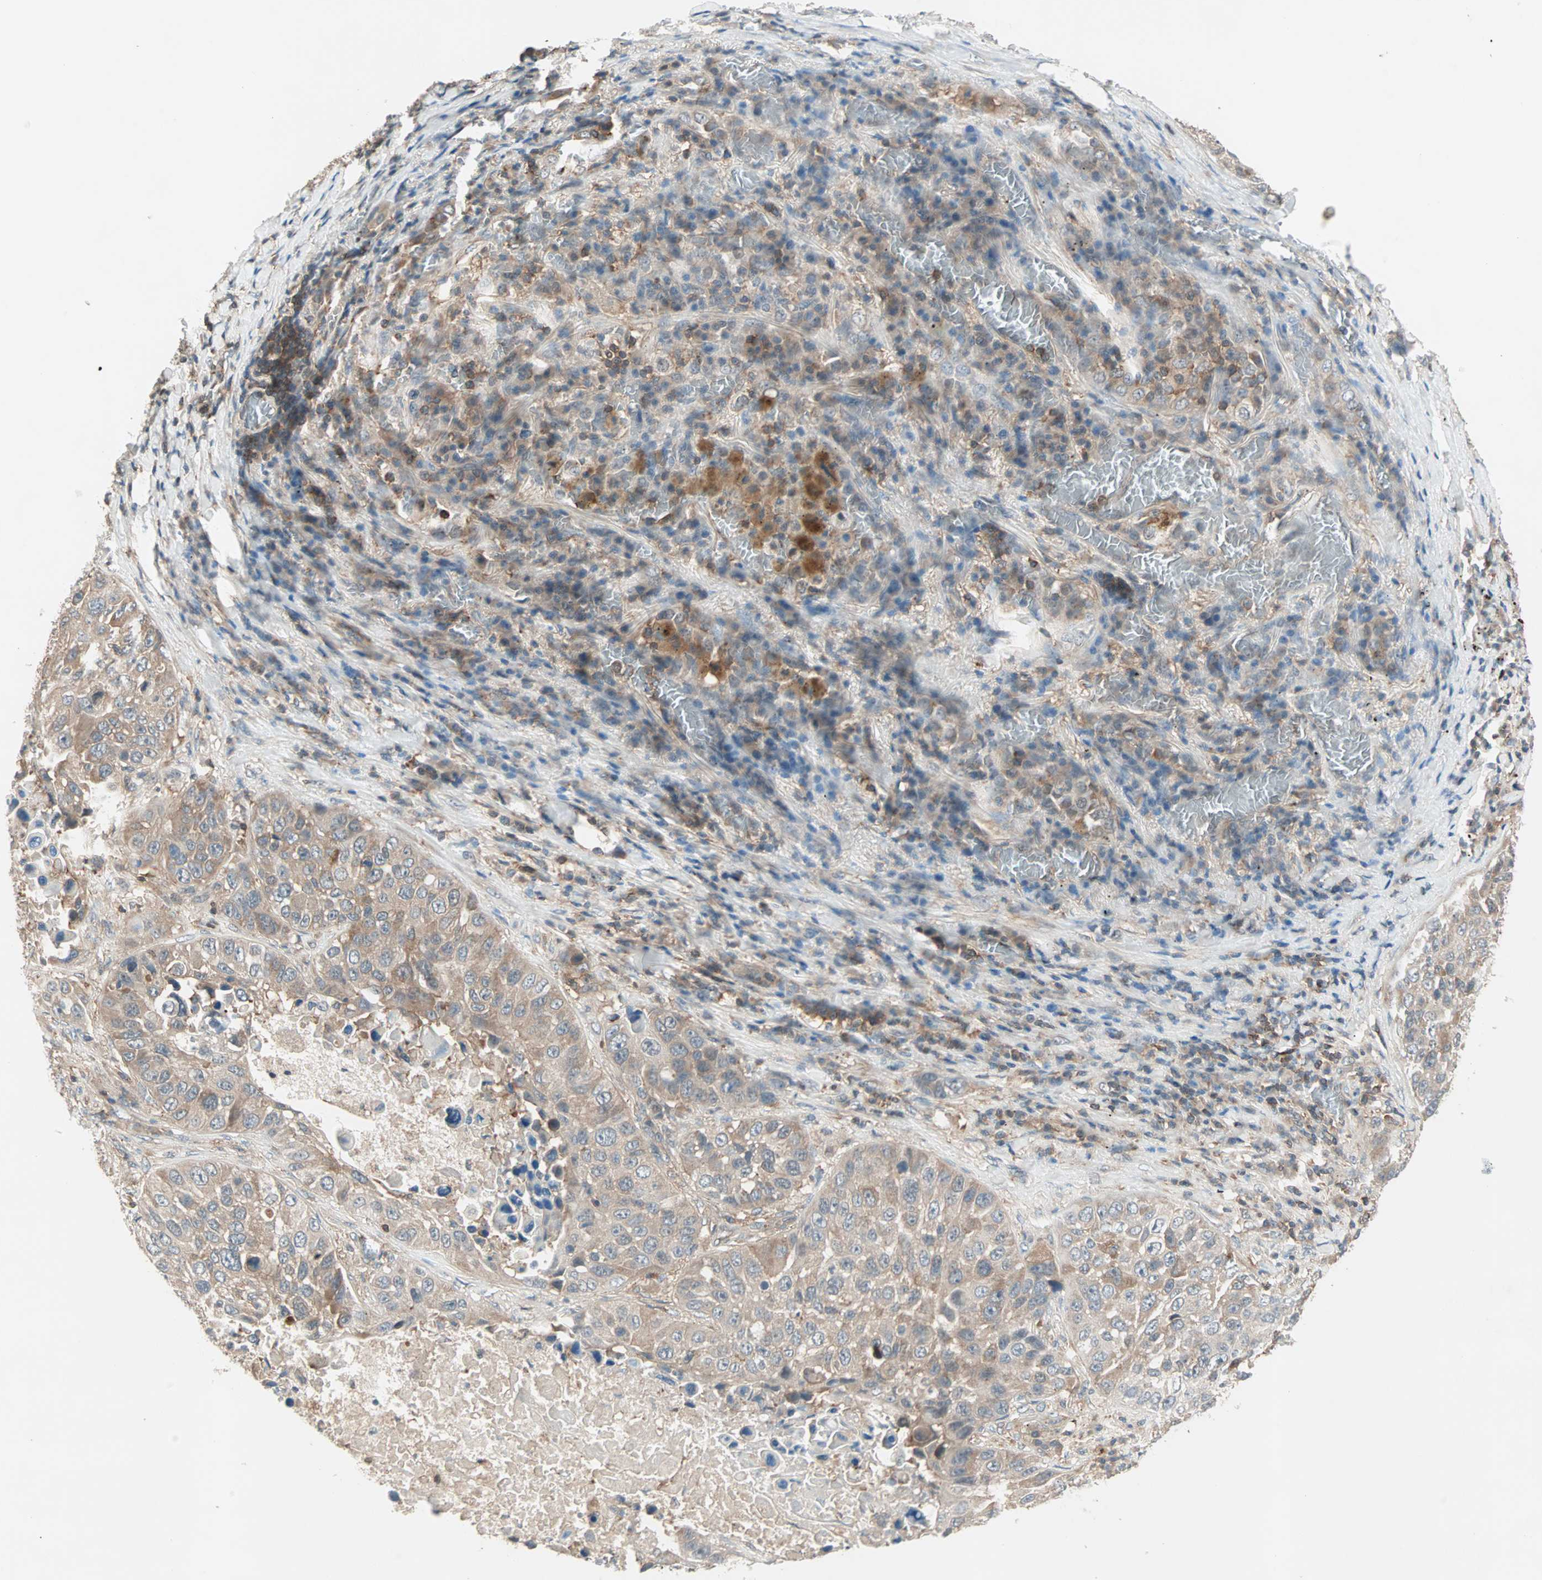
{"staining": {"intensity": "moderate", "quantity": ">75%", "location": "cytoplasmic/membranous"}, "tissue": "lung cancer", "cell_type": "Tumor cells", "image_type": "cancer", "snomed": [{"axis": "morphology", "description": "Squamous cell carcinoma, NOS"}, {"axis": "topography", "description": "Lung"}], "caption": "Protein expression analysis of human lung cancer (squamous cell carcinoma) reveals moderate cytoplasmic/membranous positivity in approximately >75% of tumor cells.", "gene": "TEC", "patient": {"sex": "male", "age": 57}}